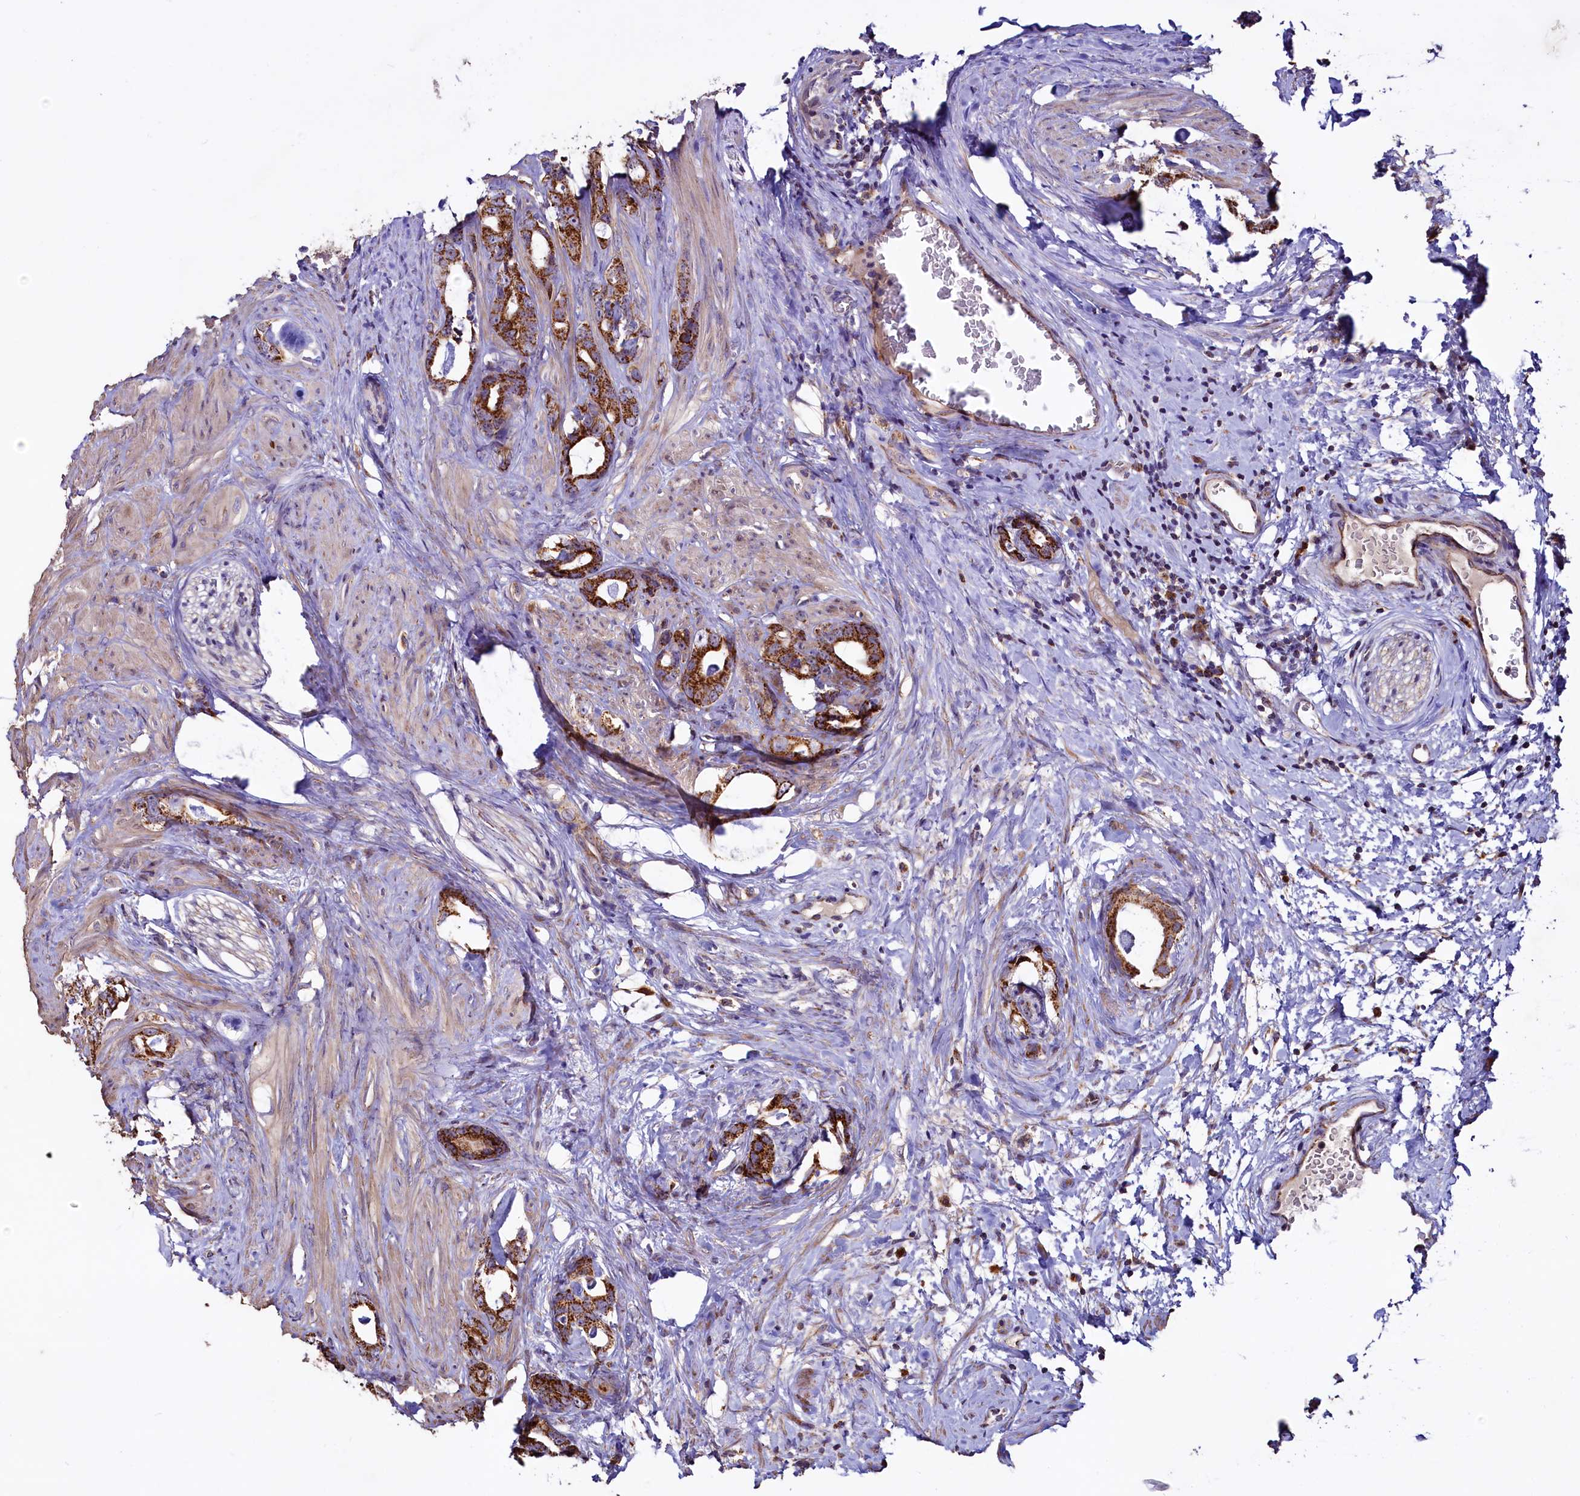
{"staining": {"intensity": "strong", "quantity": ">75%", "location": "cytoplasmic/membranous"}, "tissue": "prostate cancer", "cell_type": "Tumor cells", "image_type": "cancer", "snomed": [{"axis": "morphology", "description": "Adenocarcinoma, Low grade"}, {"axis": "topography", "description": "Prostate"}], "caption": "High-power microscopy captured an immunohistochemistry (IHC) photomicrograph of low-grade adenocarcinoma (prostate), revealing strong cytoplasmic/membranous positivity in about >75% of tumor cells.", "gene": "STARD5", "patient": {"sex": "male", "age": 63}}